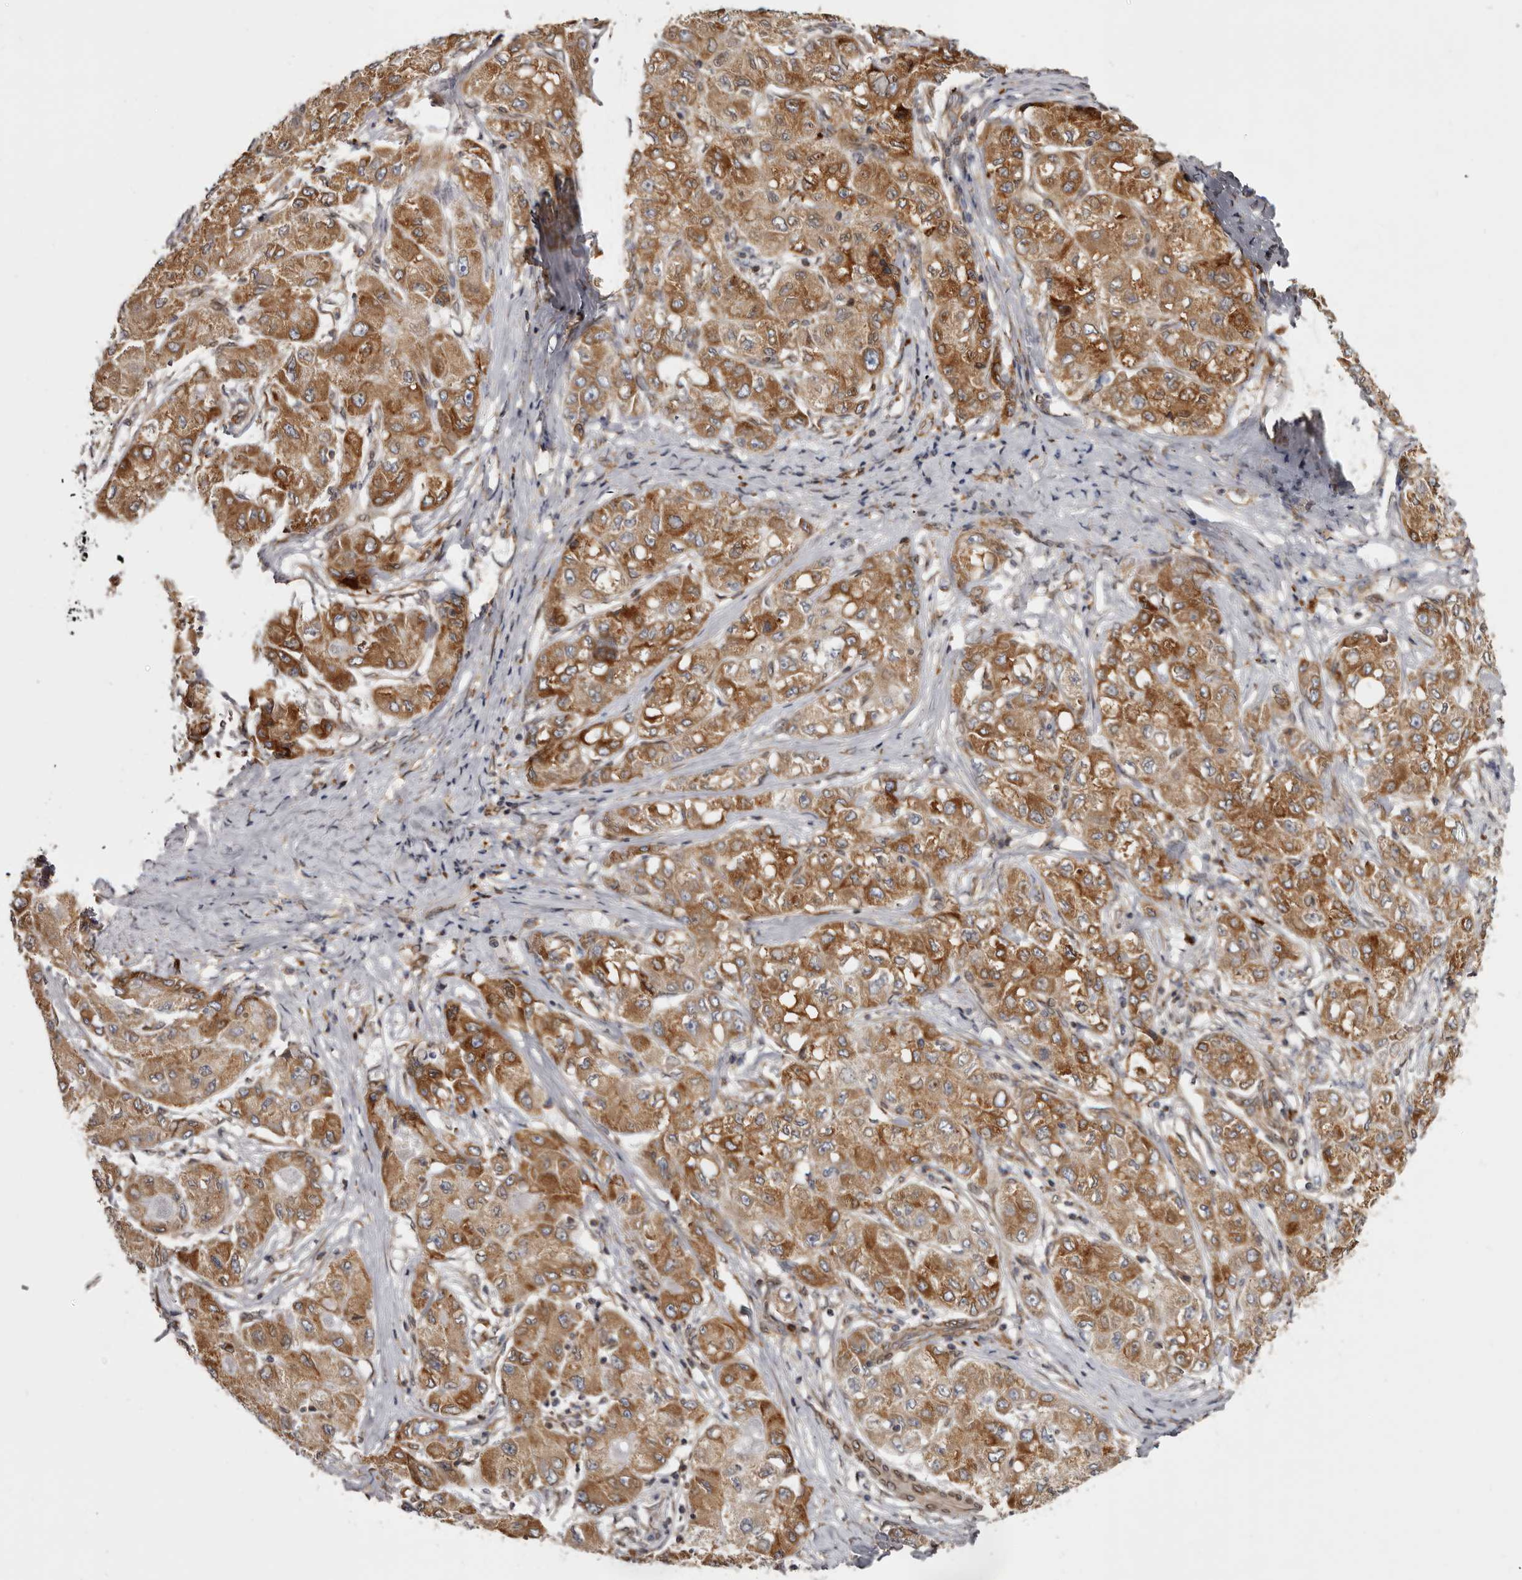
{"staining": {"intensity": "moderate", "quantity": ">75%", "location": "cytoplasmic/membranous"}, "tissue": "liver cancer", "cell_type": "Tumor cells", "image_type": "cancer", "snomed": [{"axis": "morphology", "description": "Carcinoma, Hepatocellular, NOS"}, {"axis": "topography", "description": "Liver"}], "caption": "Human liver cancer (hepatocellular carcinoma) stained with a brown dye exhibits moderate cytoplasmic/membranous positive staining in approximately >75% of tumor cells.", "gene": "C4orf3", "patient": {"sex": "male", "age": 80}}